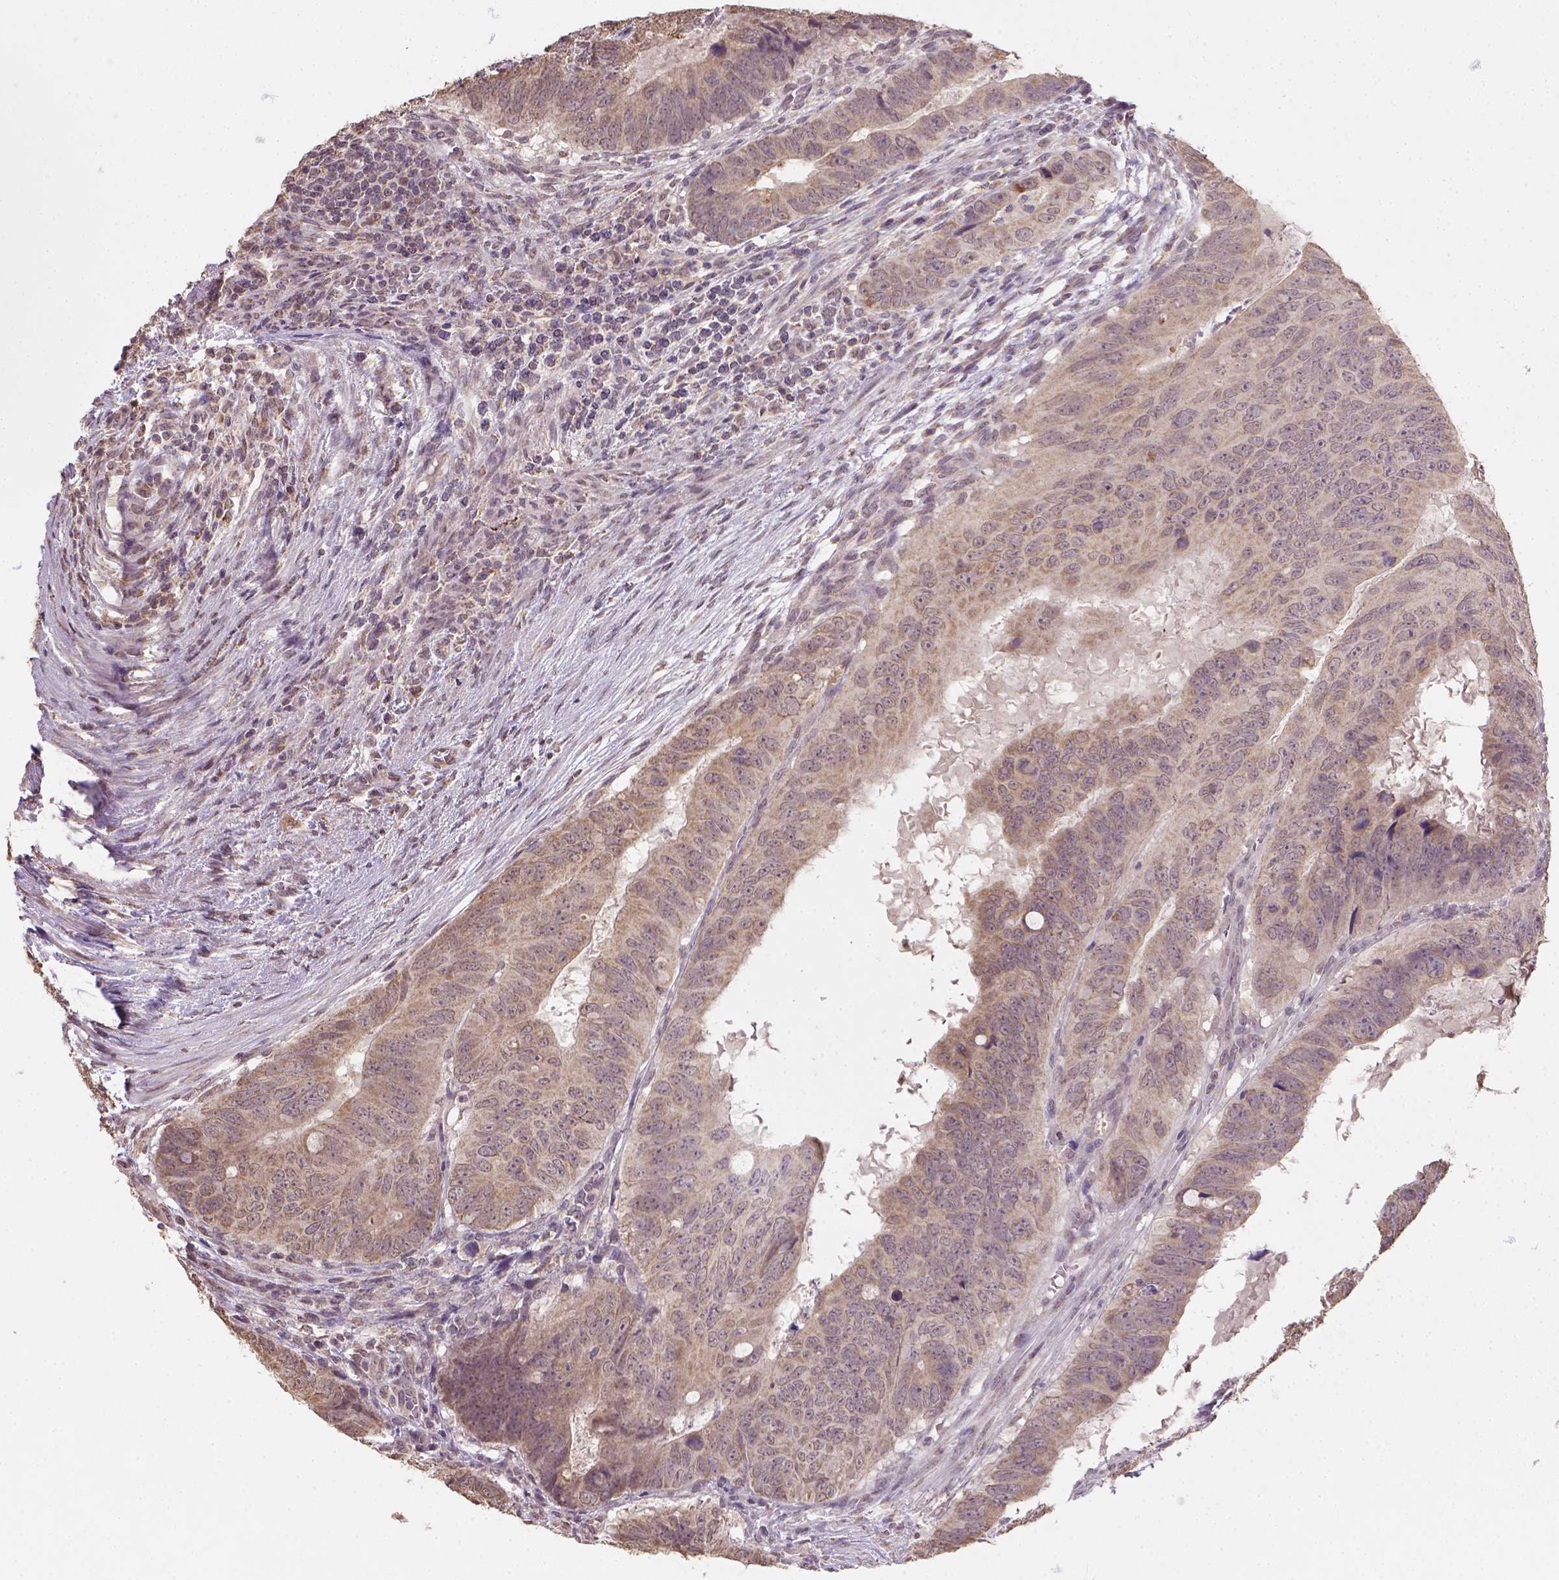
{"staining": {"intensity": "moderate", "quantity": "<25%", "location": "cytoplasmic/membranous"}, "tissue": "colorectal cancer", "cell_type": "Tumor cells", "image_type": "cancer", "snomed": [{"axis": "morphology", "description": "Adenocarcinoma, NOS"}, {"axis": "topography", "description": "Colon"}], "caption": "This photomicrograph reveals immunohistochemistry staining of human colorectal cancer (adenocarcinoma), with low moderate cytoplasmic/membranous staining in approximately <25% of tumor cells.", "gene": "NUDT10", "patient": {"sex": "male", "age": 79}}